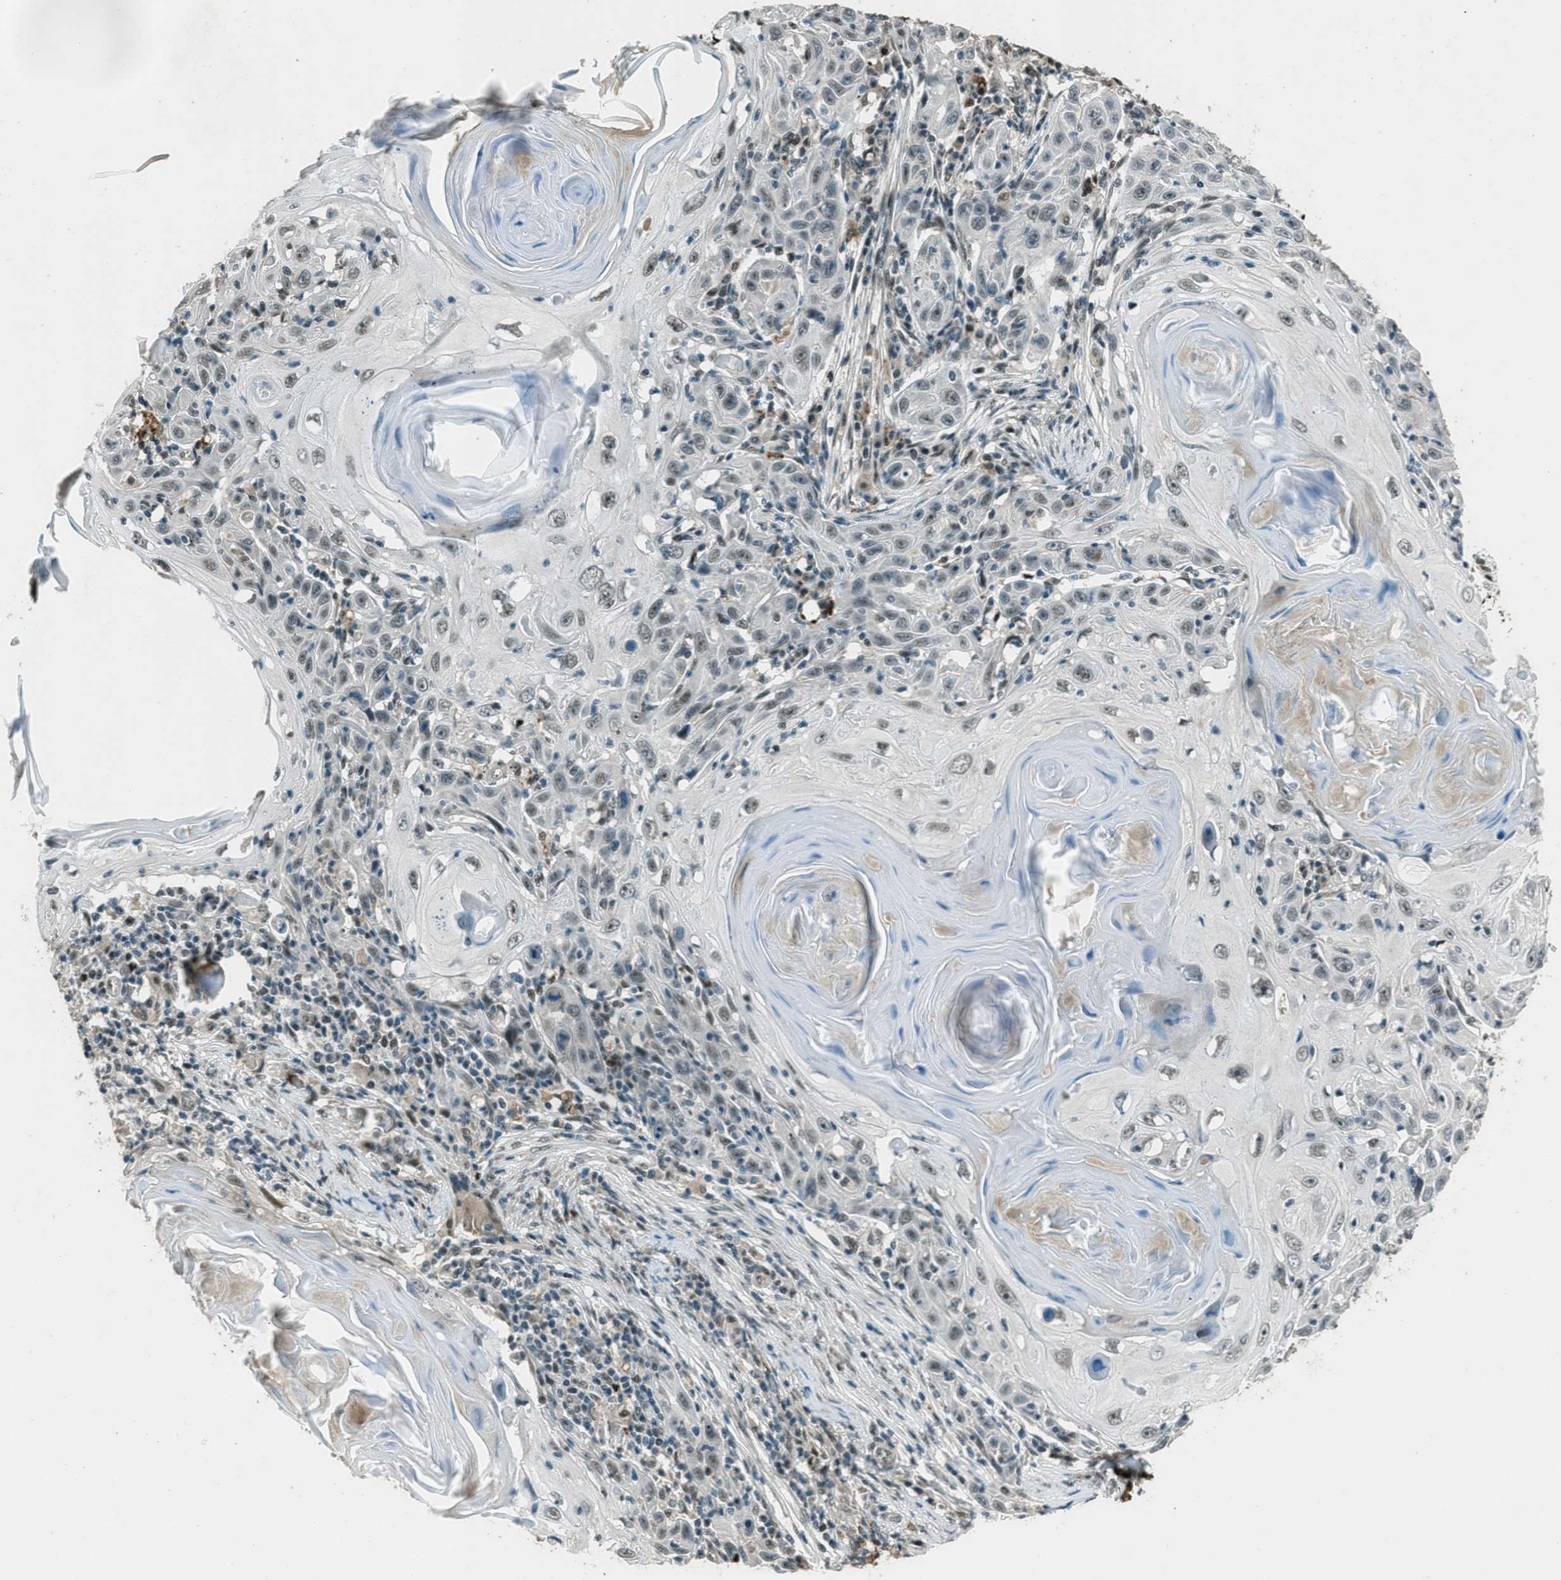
{"staining": {"intensity": "weak", "quantity": "<25%", "location": "nuclear"}, "tissue": "skin cancer", "cell_type": "Tumor cells", "image_type": "cancer", "snomed": [{"axis": "morphology", "description": "Squamous cell carcinoma, NOS"}, {"axis": "topography", "description": "Skin"}], "caption": "There is no significant positivity in tumor cells of skin cancer (squamous cell carcinoma). (Brightfield microscopy of DAB (3,3'-diaminobenzidine) IHC at high magnification).", "gene": "TARDBP", "patient": {"sex": "female", "age": 88}}